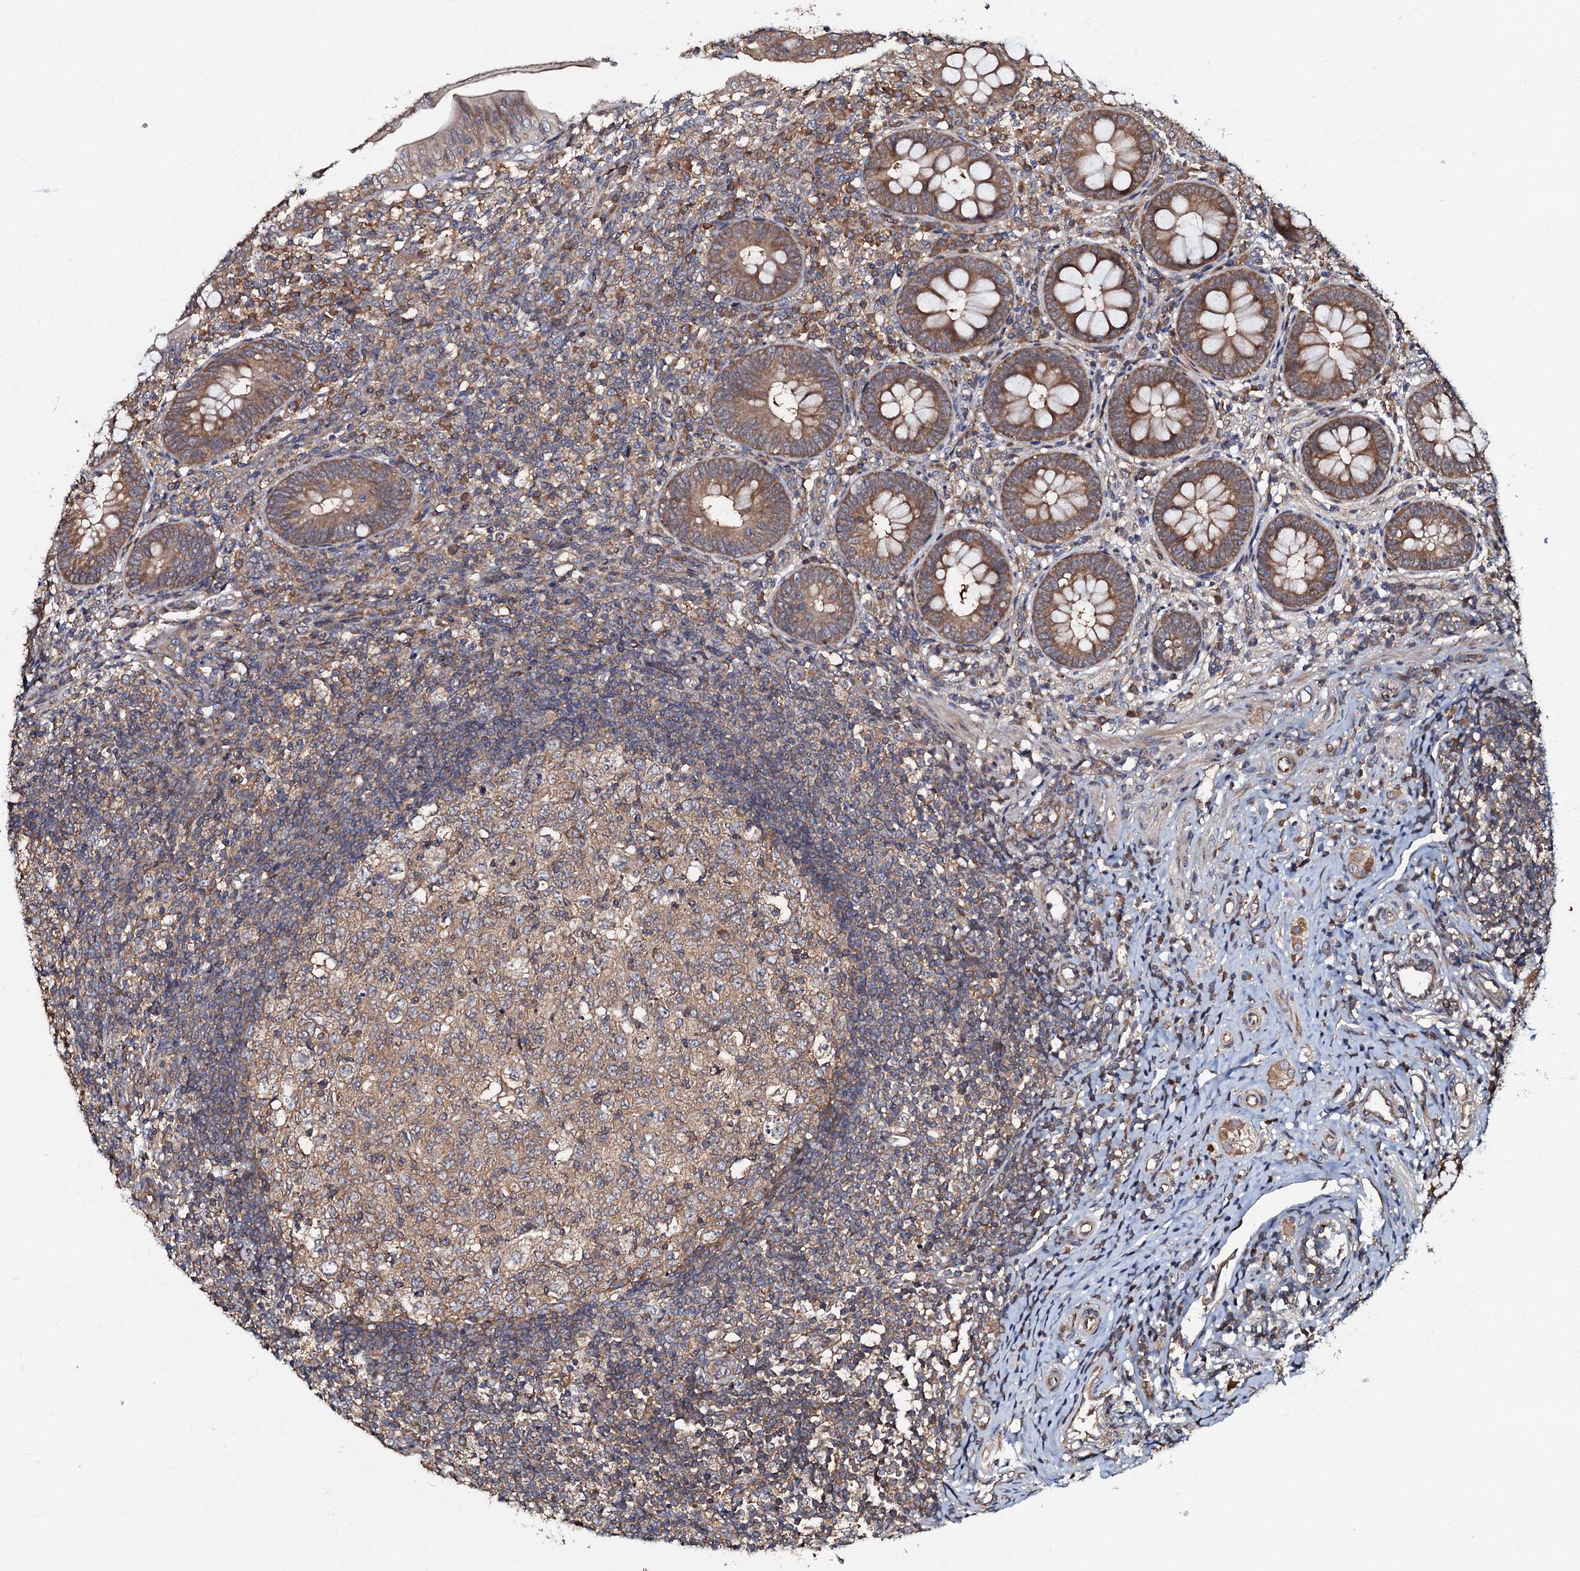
{"staining": {"intensity": "moderate", "quantity": ">75%", "location": "cytoplasmic/membranous,nuclear"}, "tissue": "appendix", "cell_type": "Glandular cells", "image_type": "normal", "snomed": [{"axis": "morphology", "description": "Normal tissue, NOS"}, {"axis": "topography", "description": "Appendix"}], "caption": "Immunohistochemistry (IHC) of unremarkable human appendix demonstrates medium levels of moderate cytoplasmic/membranous,nuclear expression in approximately >75% of glandular cells. (Brightfield microscopy of DAB IHC at high magnification).", "gene": "OSBP", "patient": {"sex": "male", "age": 14}}